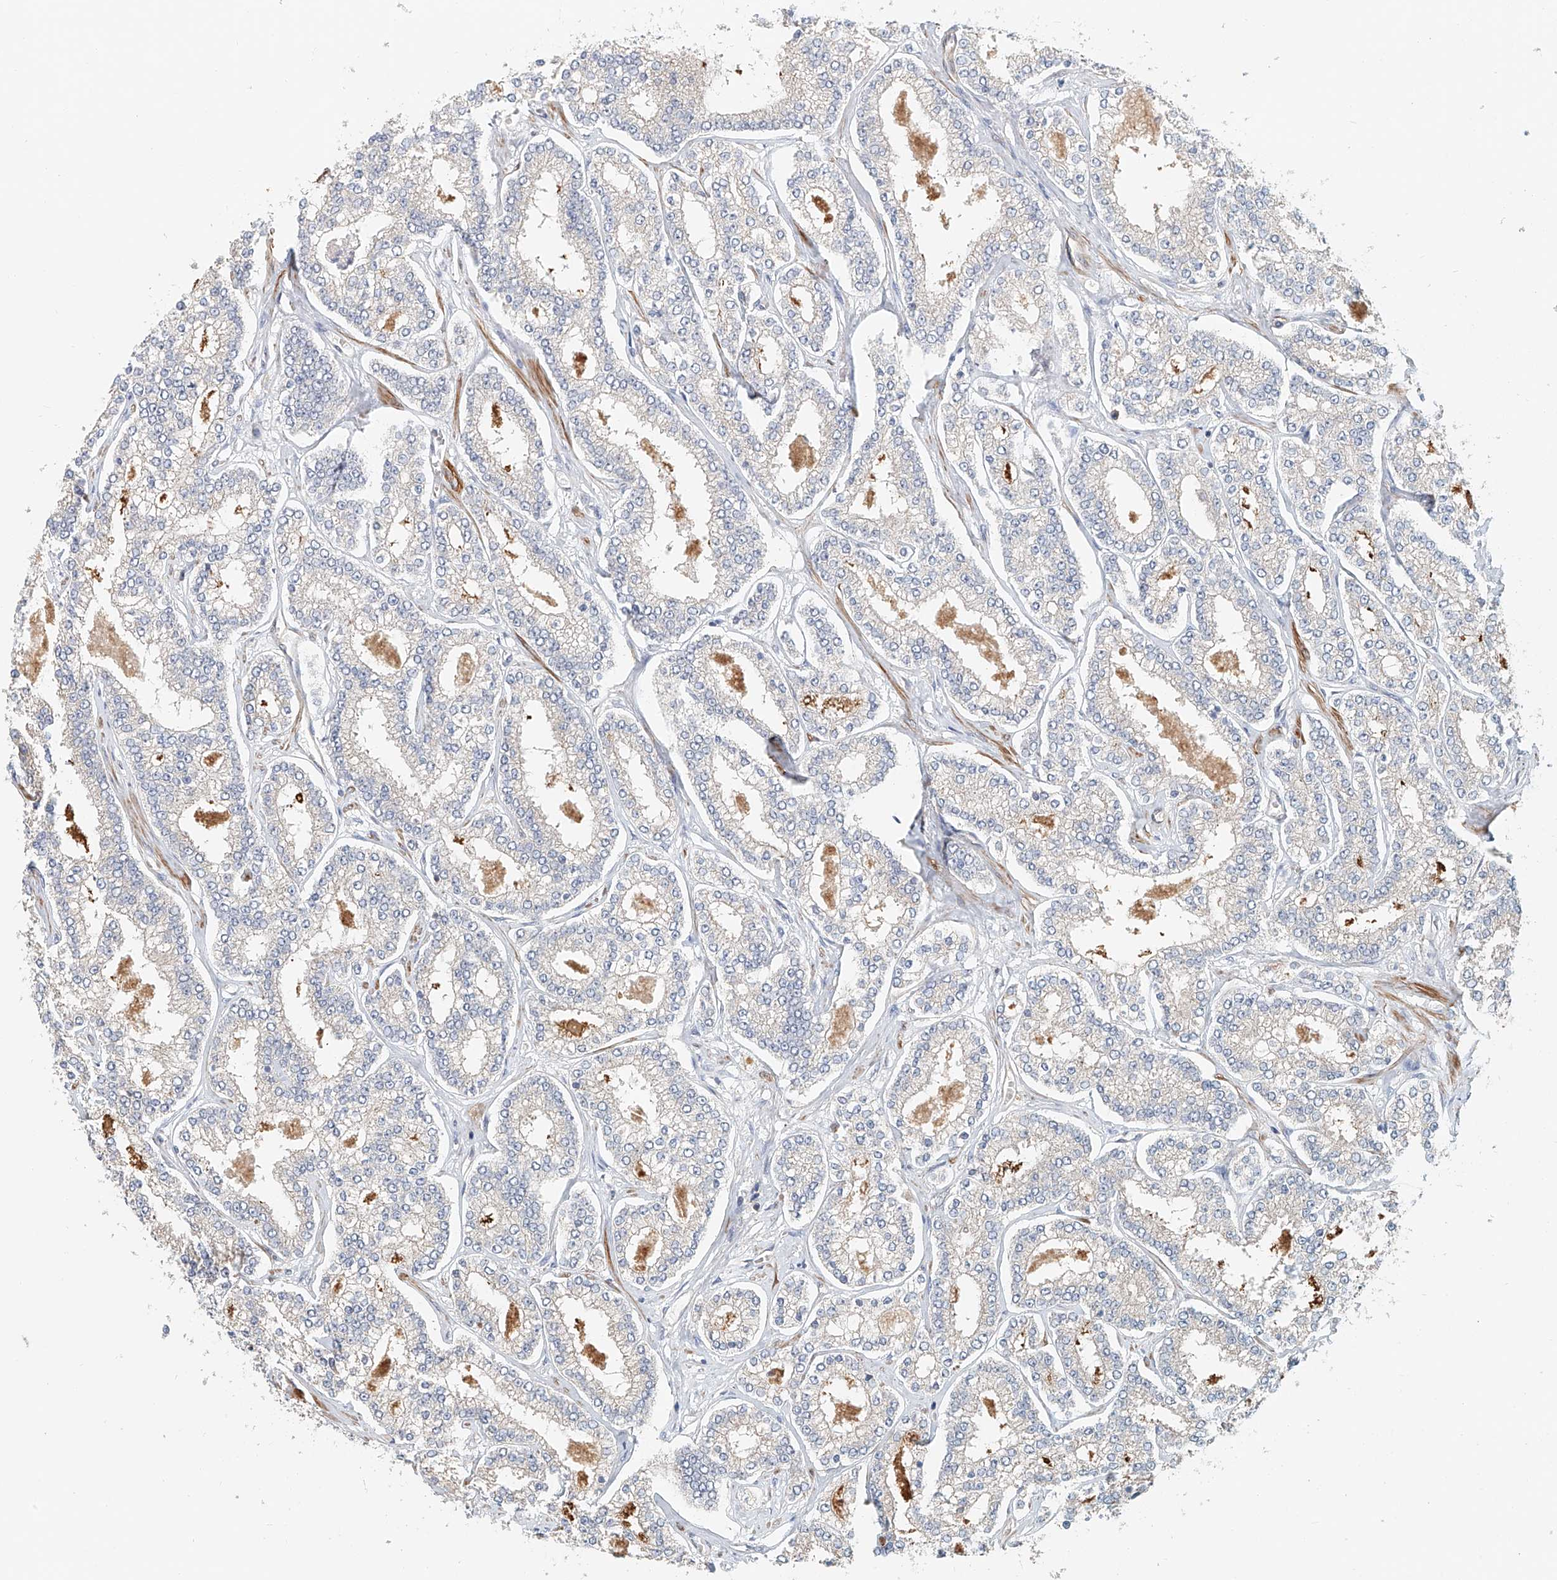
{"staining": {"intensity": "negative", "quantity": "none", "location": "none"}, "tissue": "prostate cancer", "cell_type": "Tumor cells", "image_type": "cancer", "snomed": [{"axis": "morphology", "description": "Normal tissue, NOS"}, {"axis": "morphology", "description": "Adenocarcinoma, High grade"}, {"axis": "topography", "description": "Prostate"}], "caption": "Micrograph shows no protein staining in tumor cells of high-grade adenocarcinoma (prostate) tissue. Nuclei are stained in blue.", "gene": "FRYL", "patient": {"sex": "male", "age": 83}}